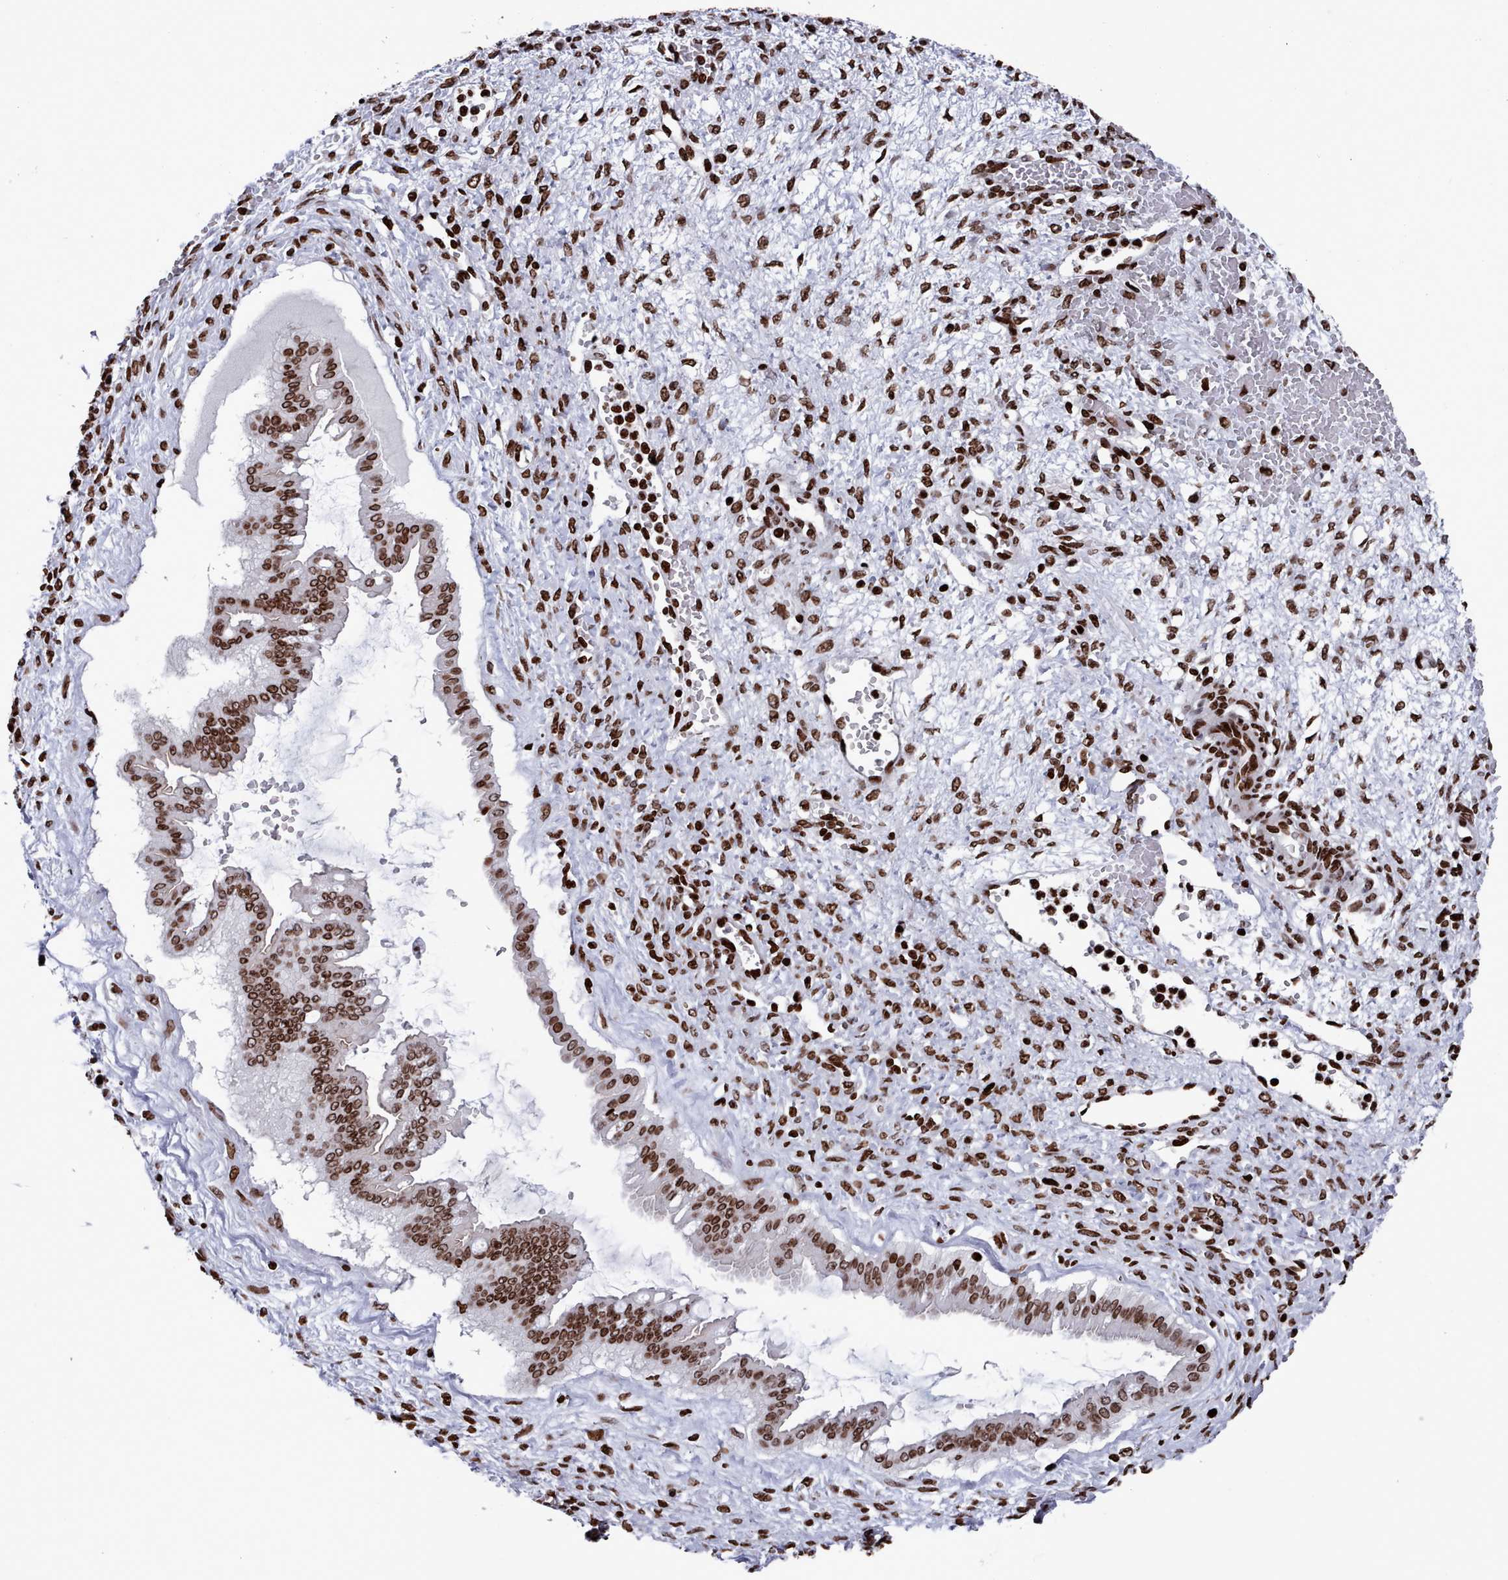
{"staining": {"intensity": "strong", "quantity": ">75%", "location": "nuclear"}, "tissue": "ovarian cancer", "cell_type": "Tumor cells", "image_type": "cancer", "snomed": [{"axis": "morphology", "description": "Cystadenocarcinoma, mucinous, NOS"}, {"axis": "topography", "description": "Ovary"}], "caption": "Strong nuclear staining is identified in approximately >75% of tumor cells in ovarian cancer (mucinous cystadenocarcinoma). The staining was performed using DAB, with brown indicating positive protein expression. Nuclei are stained blue with hematoxylin.", "gene": "PCDHB12", "patient": {"sex": "female", "age": 73}}